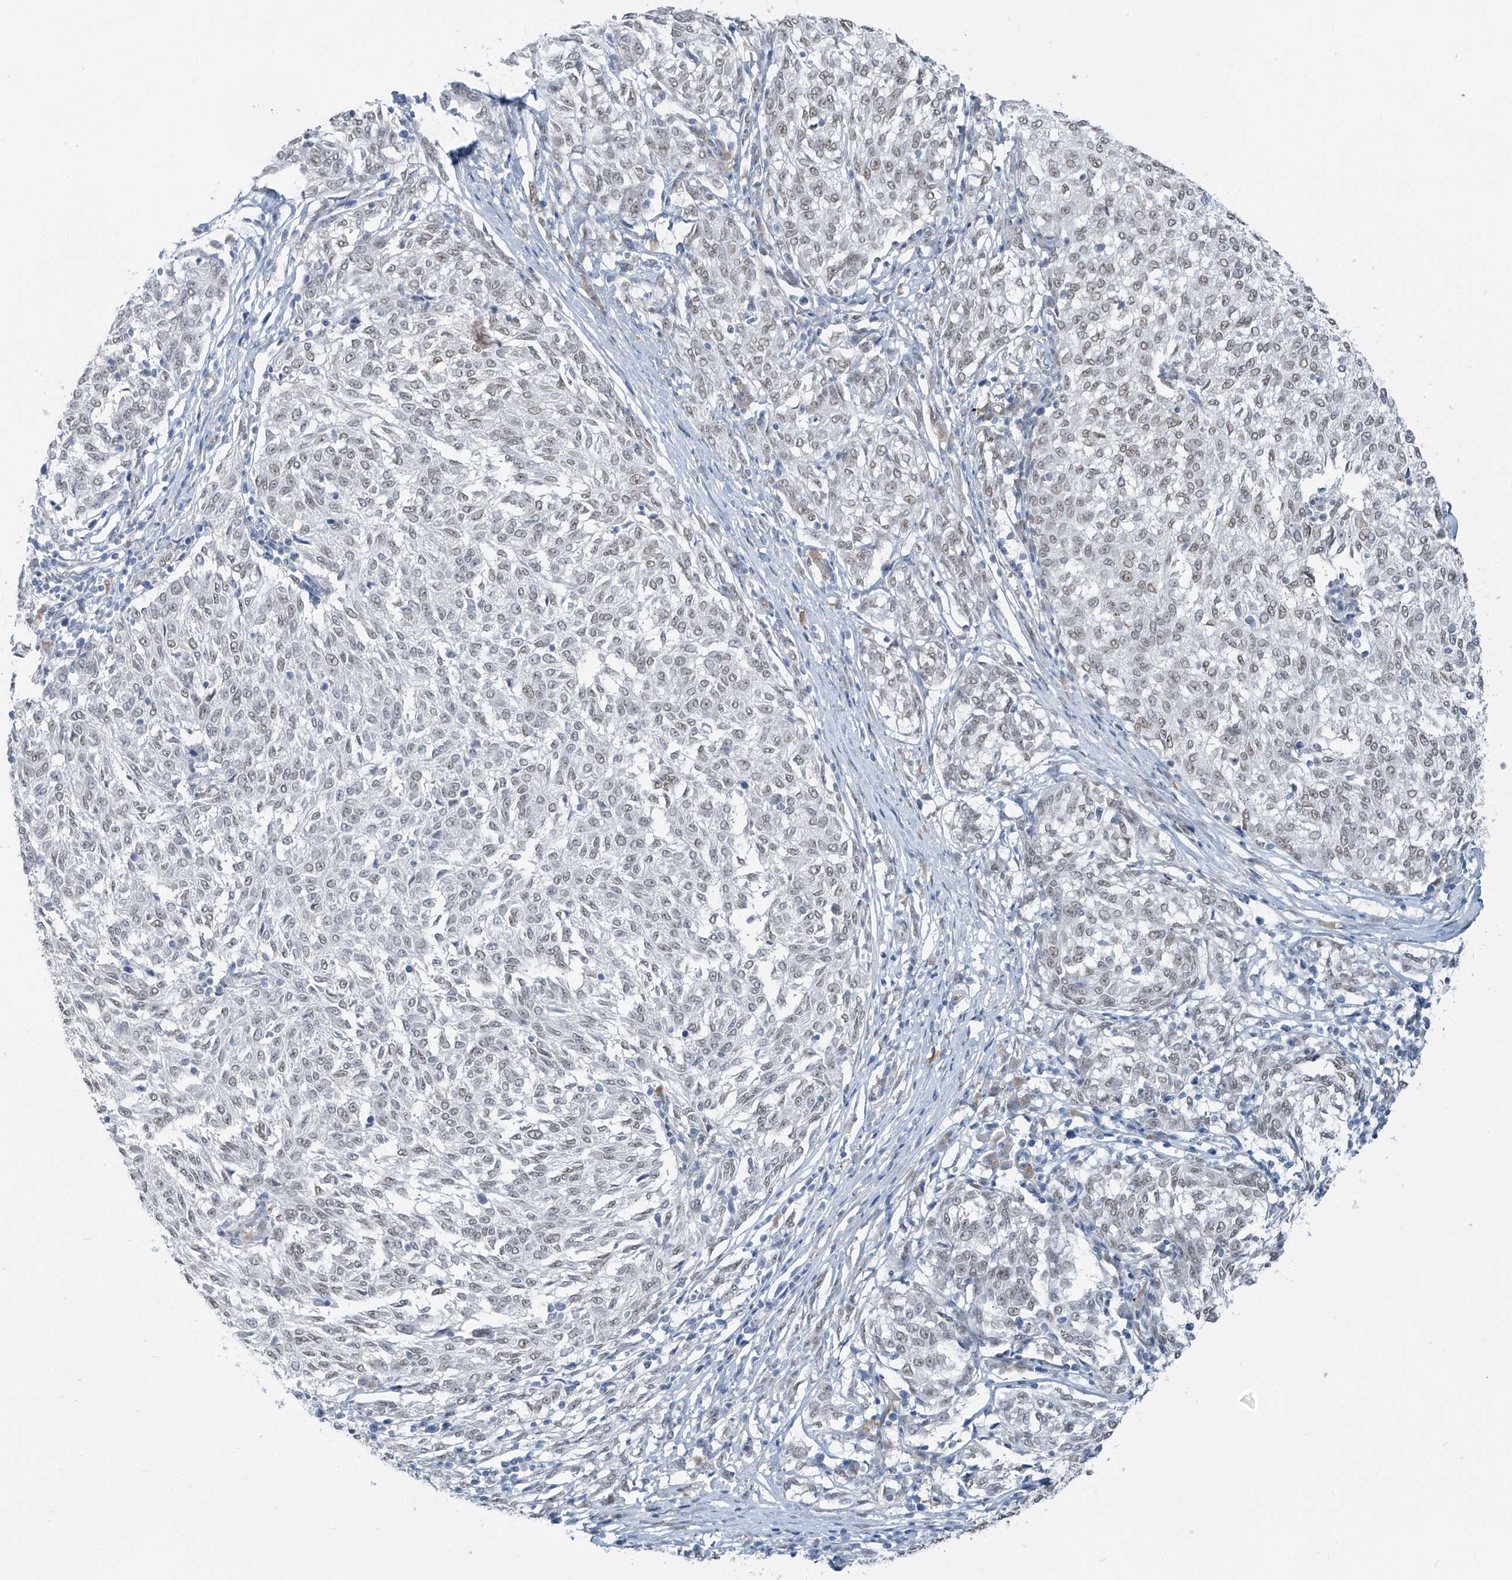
{"staining": {"intensity": "weak", "quantity": "25%-75%", "location": "nuclear"}, "tissue": "melanoma", "cell_type": "Tumor cells", "image_type": "cancer", "snomed": [{"axis": "morphology", "description": "Malignant melanoma, NOS"}, {"axis": "topography", "description": "Skin"}], "caption": "Immunohistochemistry (IHC) photomicrograph of neoplastic tissue: human malignant melanoma stained using IHC demonstrates low levels of weak protein expression localized specifically in the nuclear of tumor cells, appearing as a nuclear brown color.", "gene": "MCM9", "patient": {"sex": "female", "age": 72}}